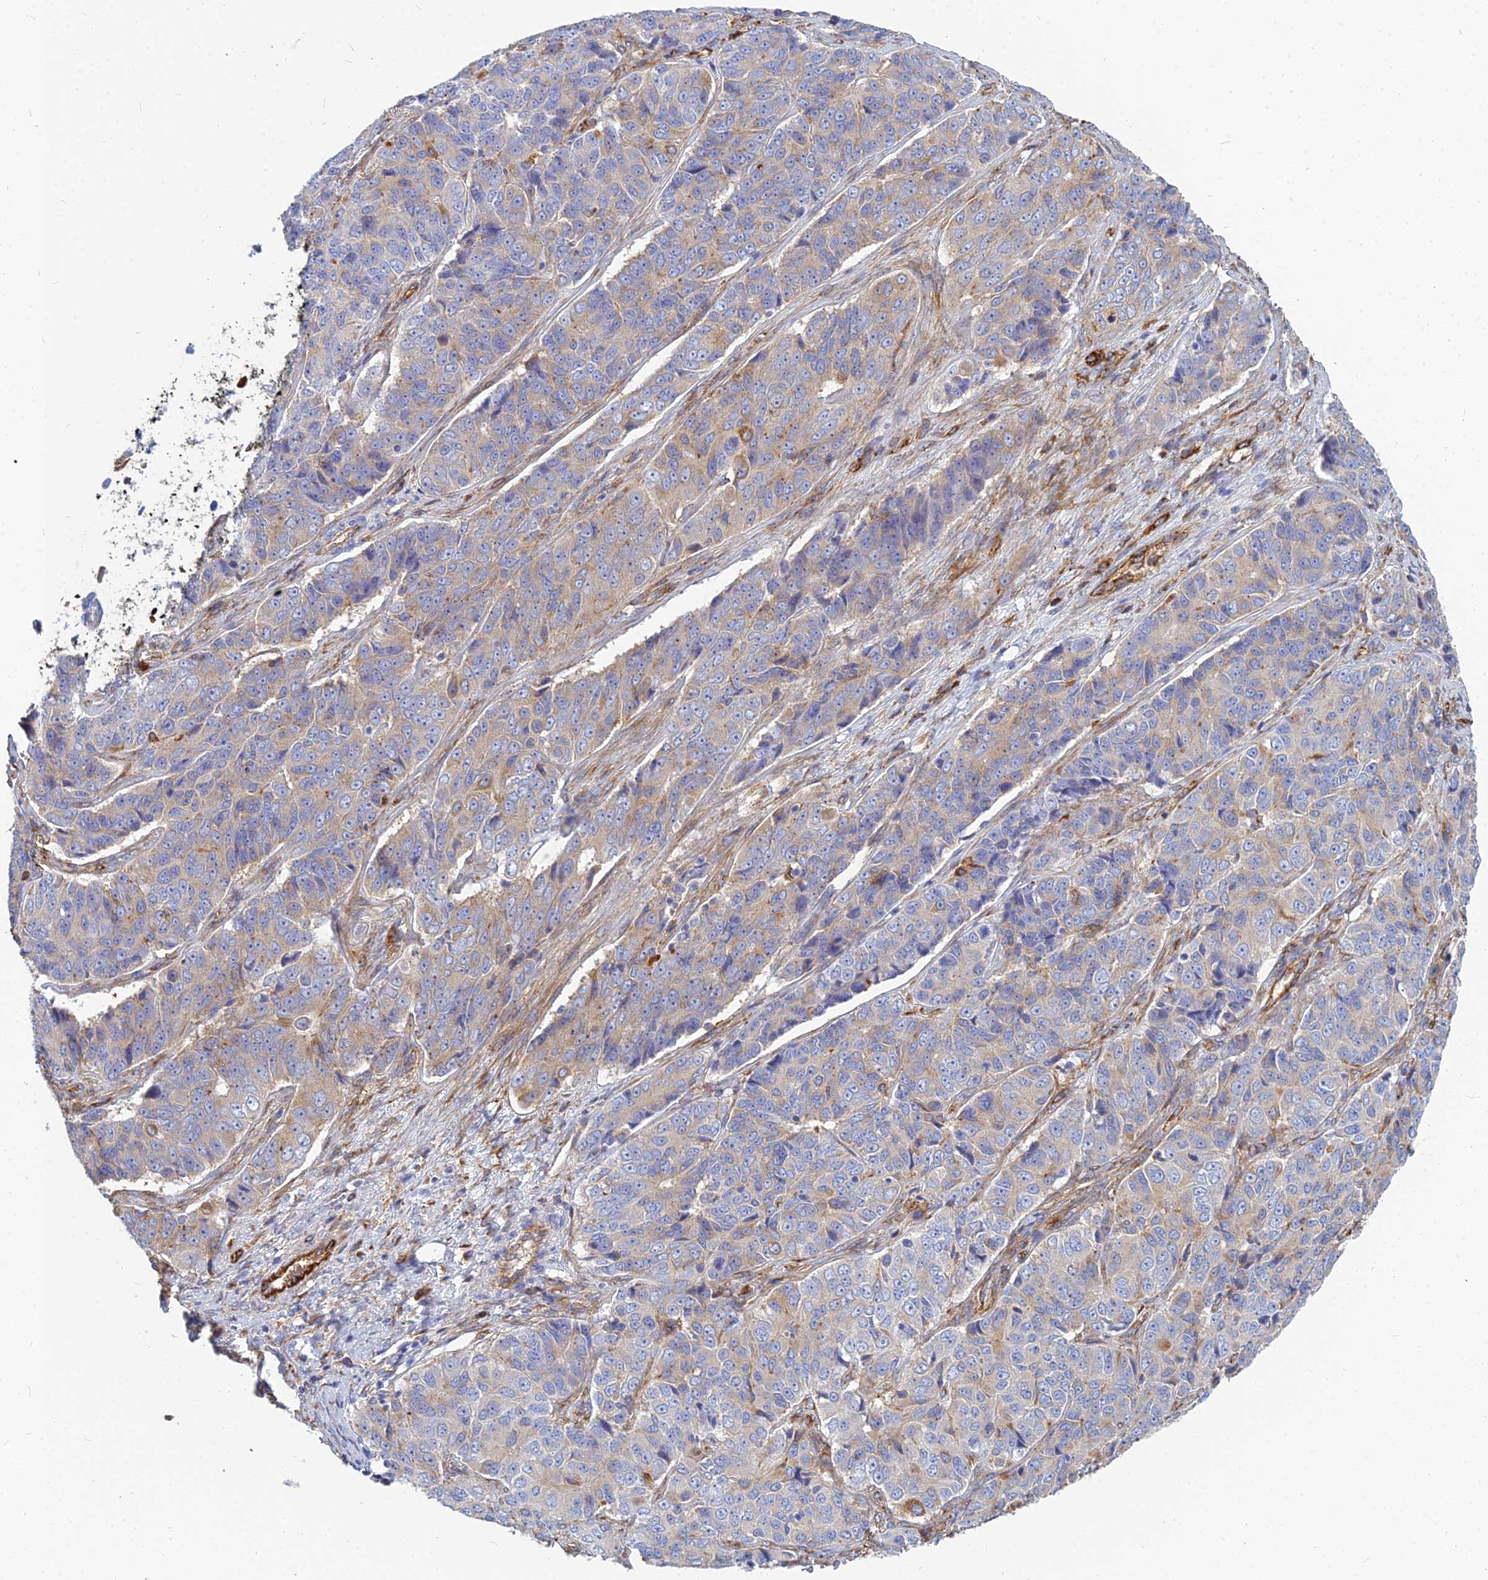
{"staining": {"intensity": "weak", "quantity": "25%-75%", "location": "cytoplasmic/membranous"}, "tissue": "ovarian cancer", "cell_type": "Tumor cells", "image_type": "cancer", "snomed": [{"axis": "morphology", "description": "Carcinoma, endometroid"}, {"axis": "topography", "description": "Ovary"}], "caption": "Approximately 25%-75% of tumor cells in human ovarian cancer demonstrate weak cytoplasmic/membranous protein positivity as visualized by brown immunohistochemical staining.", "gene": "VAT1", "patient": {"sex": "female", "age": 51}}